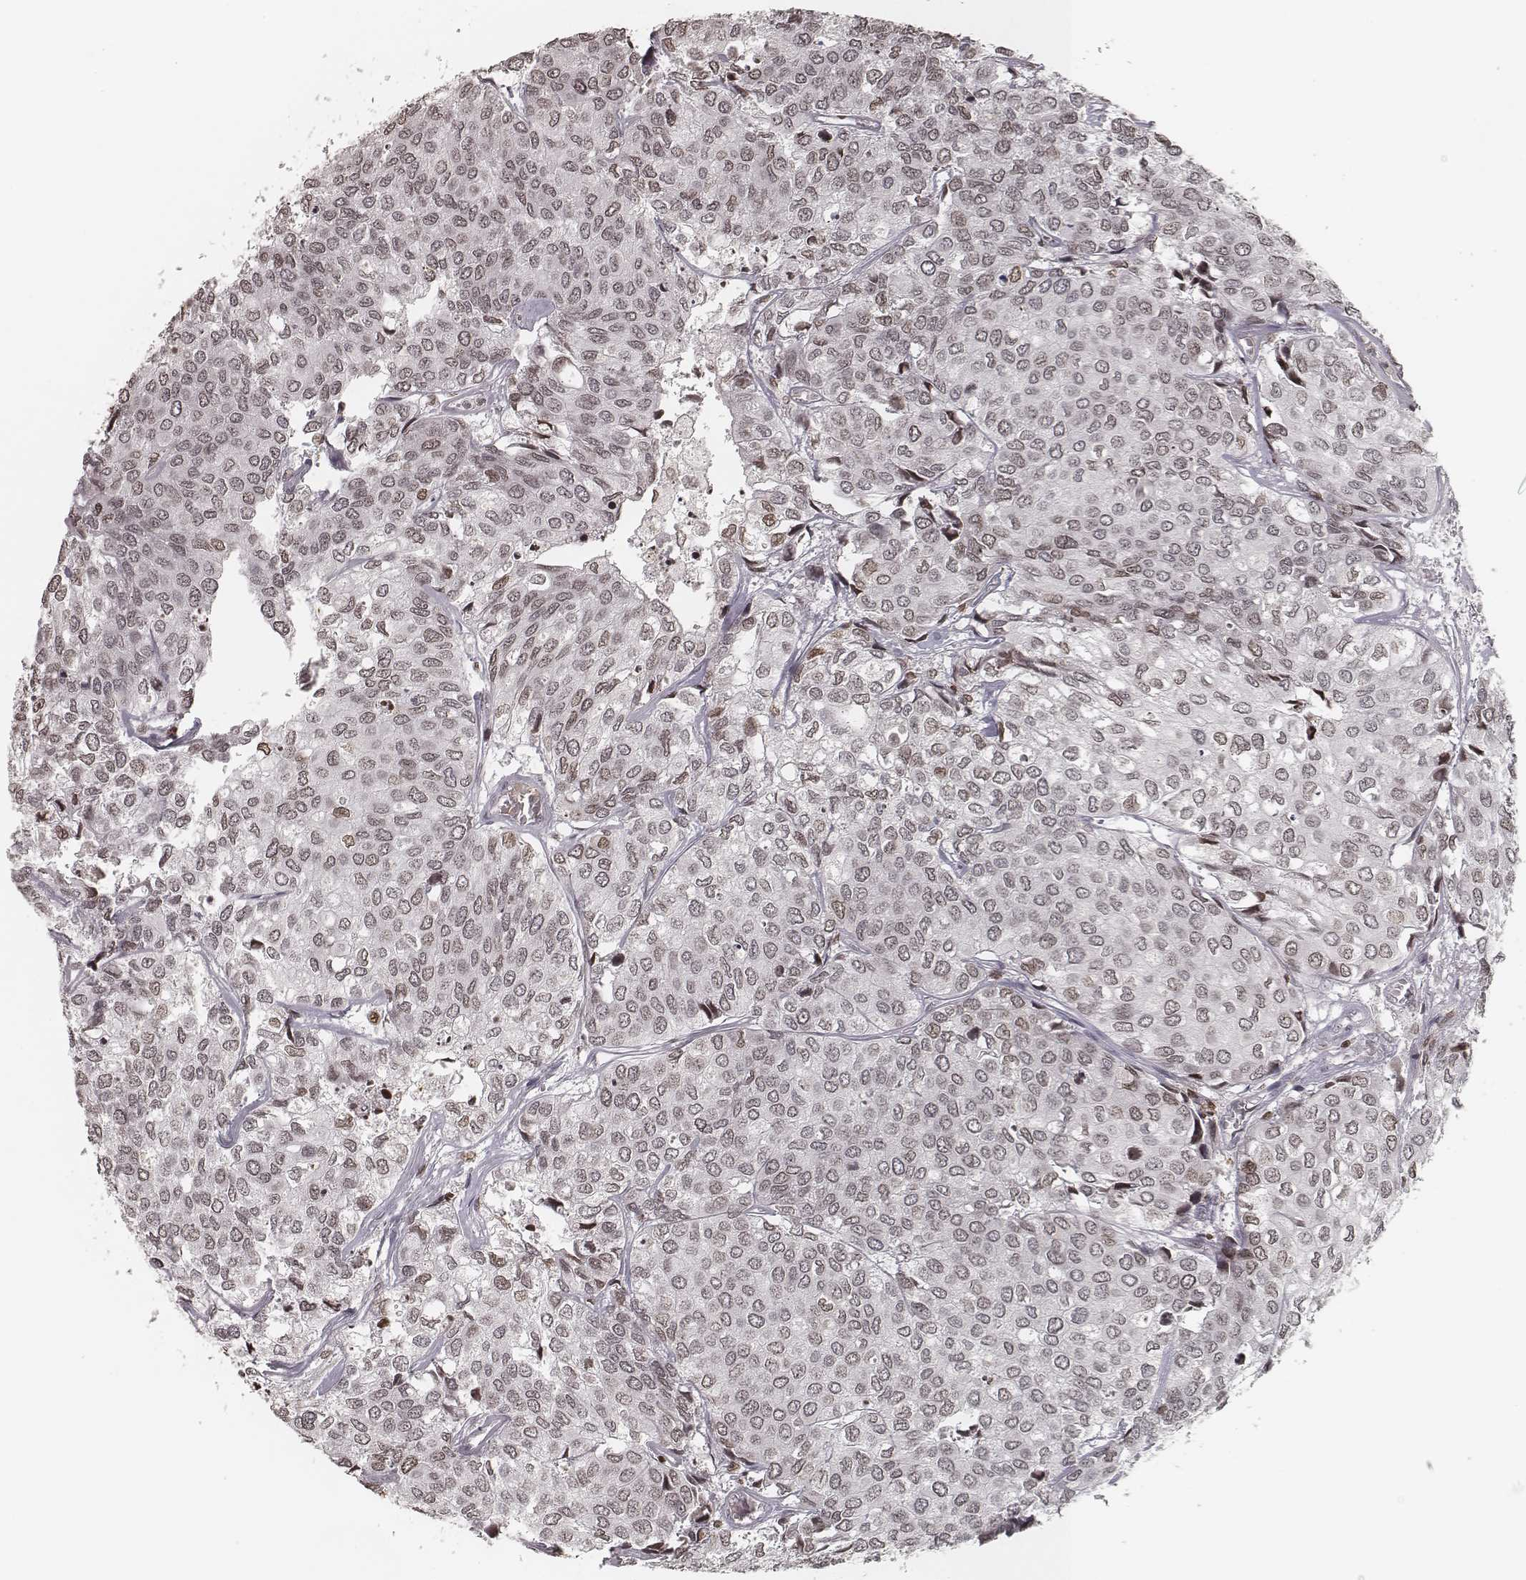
{"staining": {"intensity": "weak", "quantity": "25%-75%", "location": "nuclear"}, "tissue": "urothelial cancer", "cell_type": "Tumor cells", "image_type": "cancer", "snomed": [{"axis": "morphology", "description": "Urothelial carcinoma, High grade"}, {"axis": "topography", "description": "Urinary bladder"}], "caption": "Tumor cells reveal low levels of weak nuclear positivity in approximately 25%-75% of cells in urothelial carcinoma (high-grade).", "gene": "HMGA2", "patient": {"sex": "male", "age": 73}}